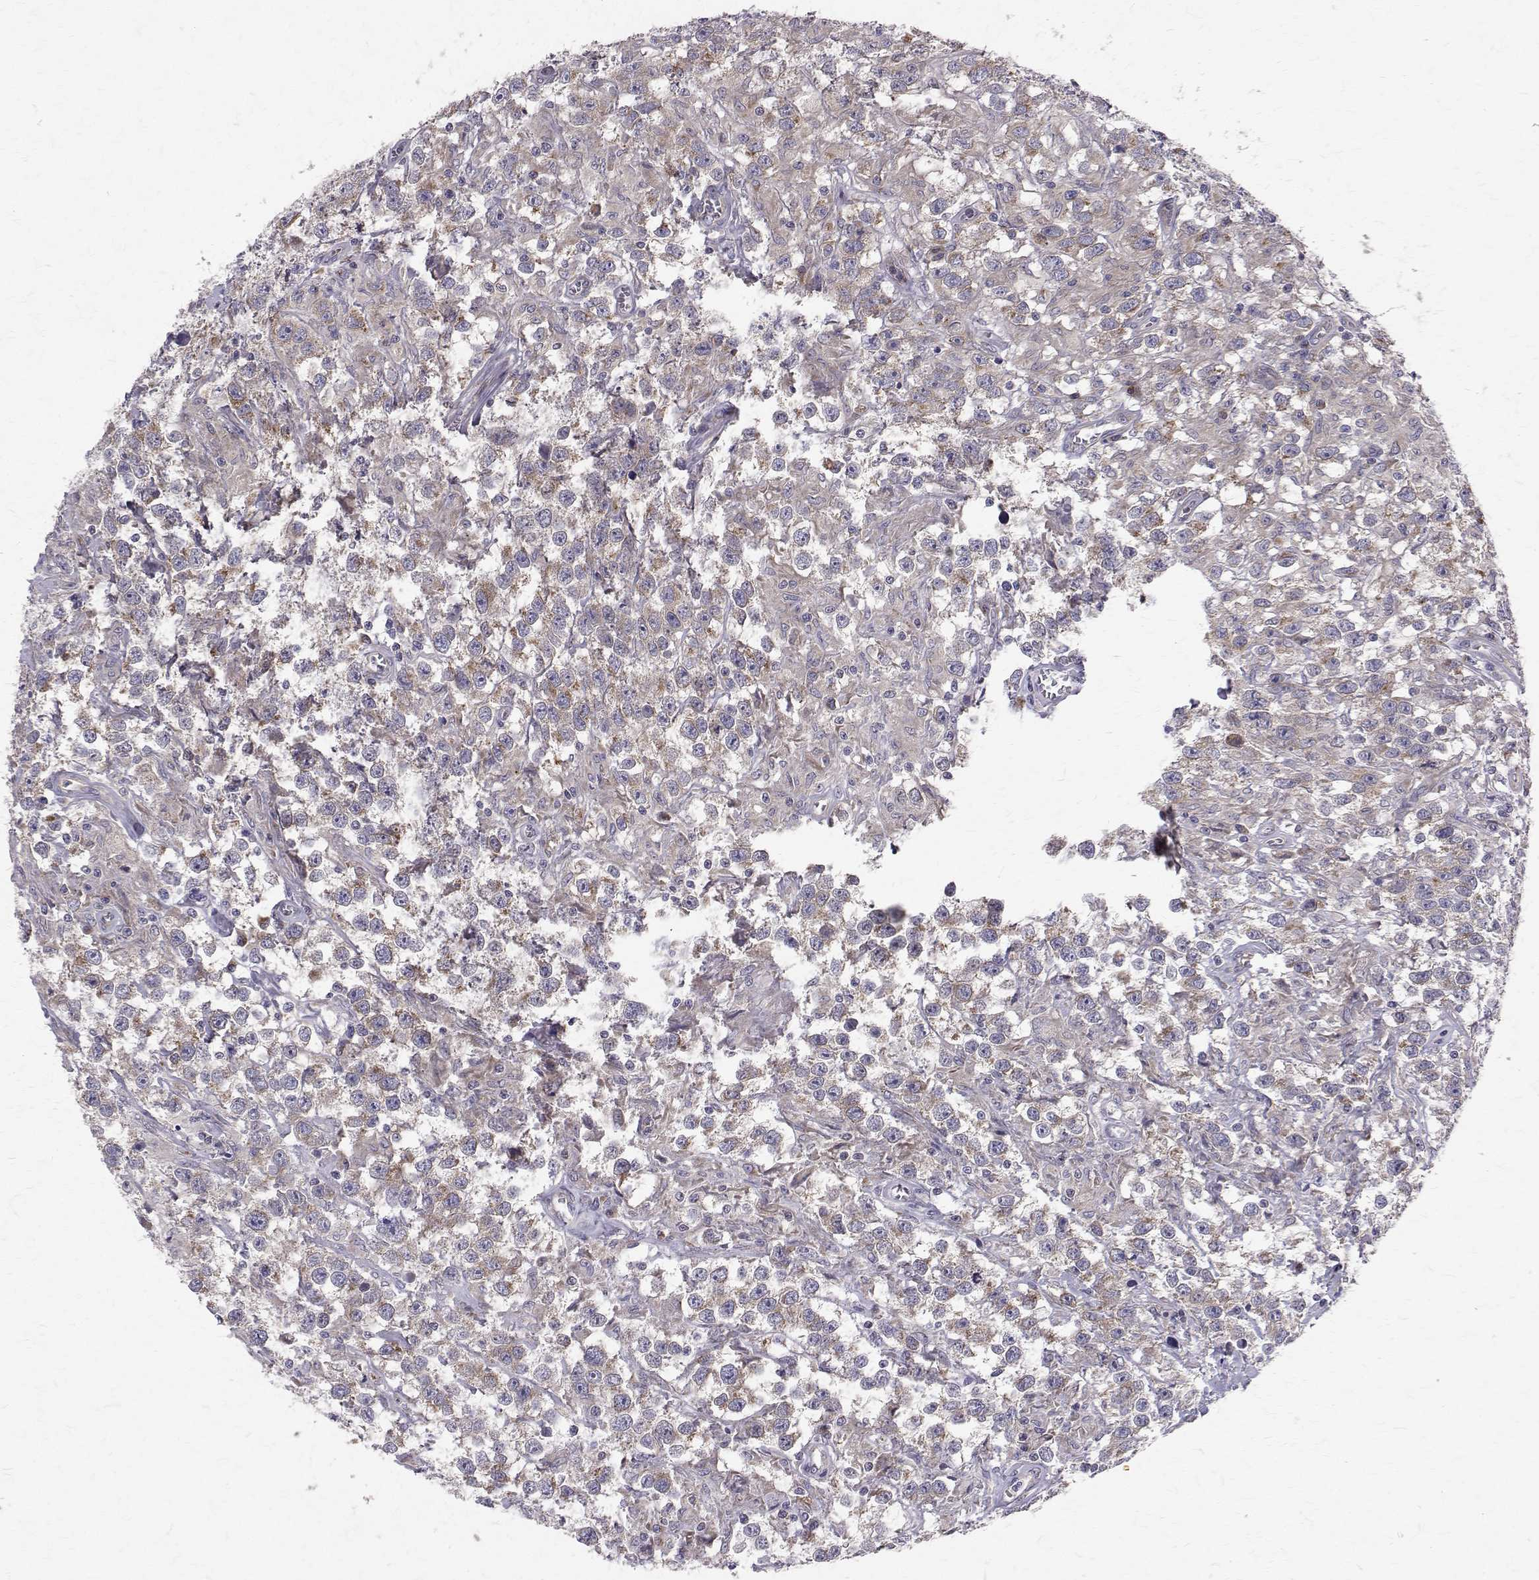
{"staining": {"intensity": "negative", "quantity": "none", "location": "none"}, "tissue": "testis cancer", "cell_type": "Tumor cells", "image_type": "cancer", "snomed": [{"axis": "morphology", "description": "Seminoma, NOS"}, {"axis": "topography", "description": "Testis"}], "caption": "High magnification brightfield microscopy of testis seminoma stained with DAB (3,3'-diaminobenzidine) (brown) and counterstained with hematoxylin (blue): tumor cells show no significant expression.", "gene": "ARFGAP1", "patient": {"sex": "male", "age": 43}}